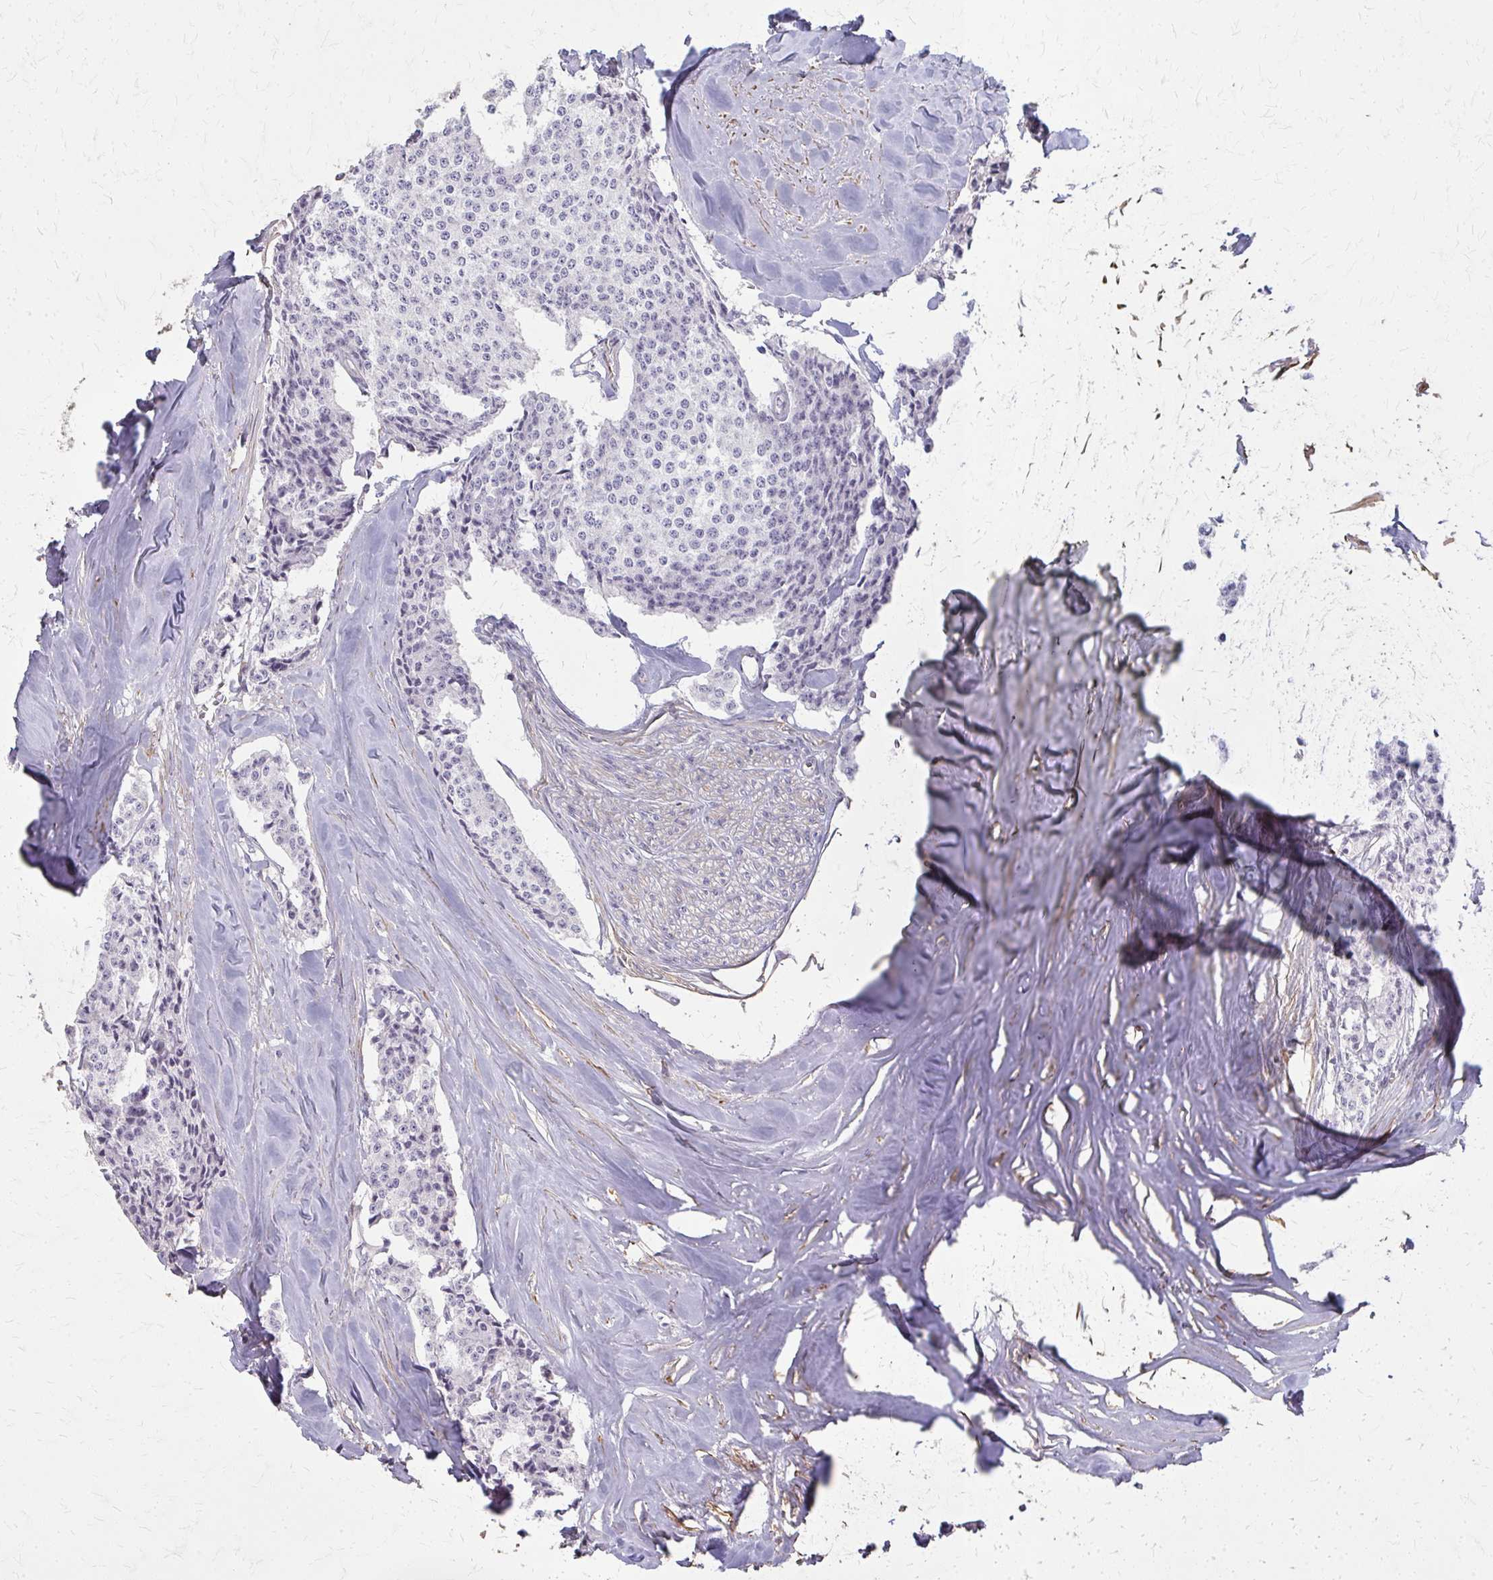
{"staining": {"intensity": "negative", "quantity": "none", "location": "none"}, "tissue": "carcinoid", "cell_type": "Tumor cells", "image_type": "cancer", "snomed": [{"axis": "morphology", "description": "Carcinoid, malignant, NOS"}, {"axis": "topography", "description": "Small intestine"}], "caption": "Micrograph shows no protein expression in tumor cells of carcinoid (malignant) tissue.", "gene": "TENM4", "patient": {"sex": "female", "age": 64}}